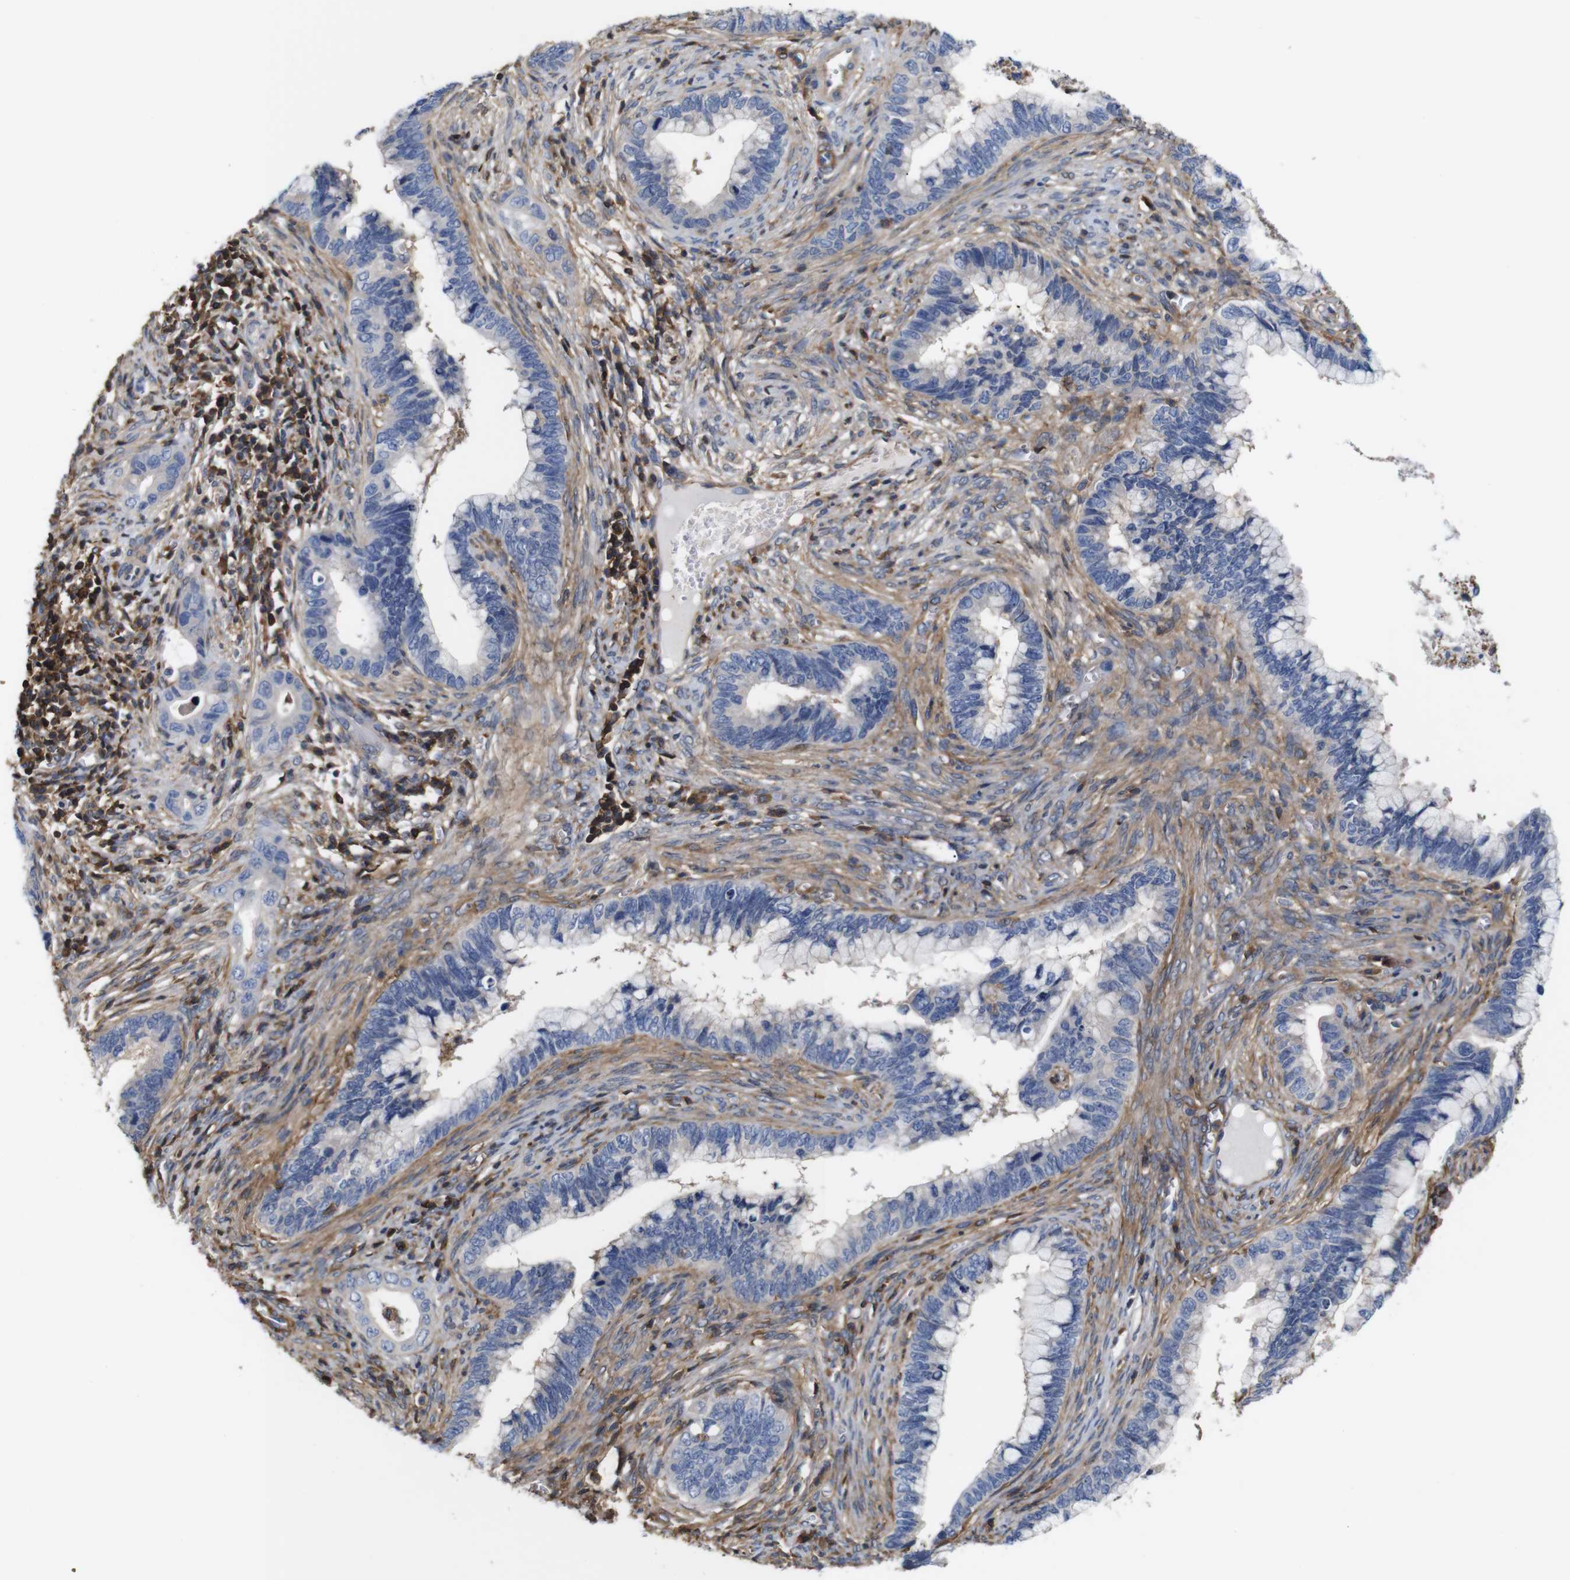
{"staining": {"intensity": "negative", "quantity": "none", "location": "none"}, "tissue": "cervical cancer", "cell_type": "Tumor cells", "image_type": "cancer", "snomed": [{"axis": "morphology", "description": "Adenocarcinoma, NOS"}, {"axis": "topography", "description": "Cervix"}], "caption": "IHC image of neoplastic tissue: adenocarcinoma (cervical) stained with DAB demonstrates no significant protein positivity in tumor cells.", "gene": "PI4KA", "patient": {"sex": "female", "age": 44}}